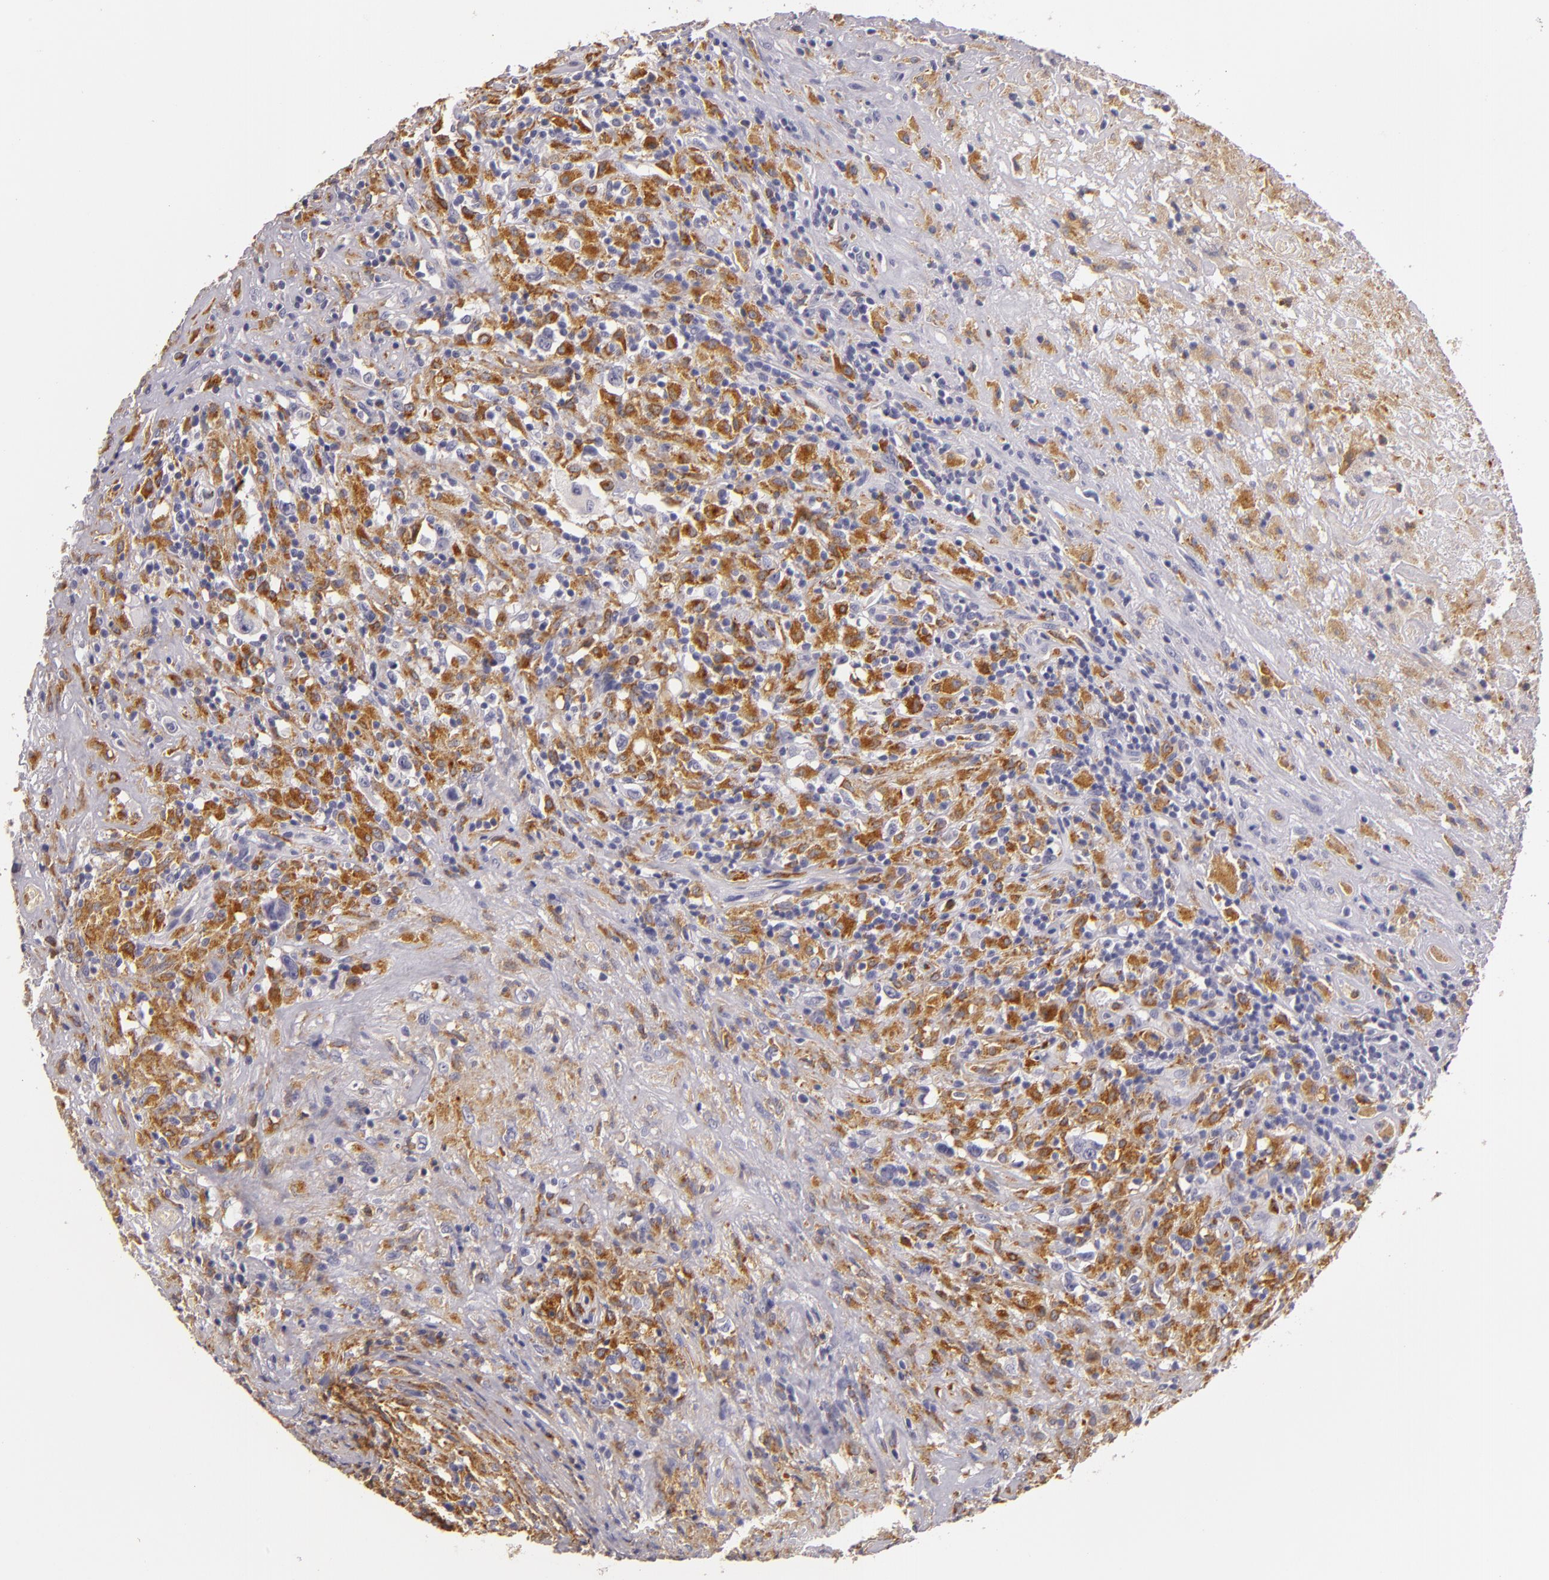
{"staining": {"intensity": "moderate", "quantity": "25%-75%", "location": "cytoplasmic/membranous"}, "tissue": "lymphoma", "cell_type": "Tumor cells", "image_type": "cancer", "snomed": [{"axis": "morphology", "description": "Hodgkin's disease, NOS"}, {"axis": "topography", "description": "Lymph node"}], "caption": "Lymphoma stained with a brown dye exhibits moderate cytoplasmic/membranous positive expression in approximately 25%-75% of tumor cells.", "gene": "TLR8", "patient": {"sex": "male", "age": 46}}